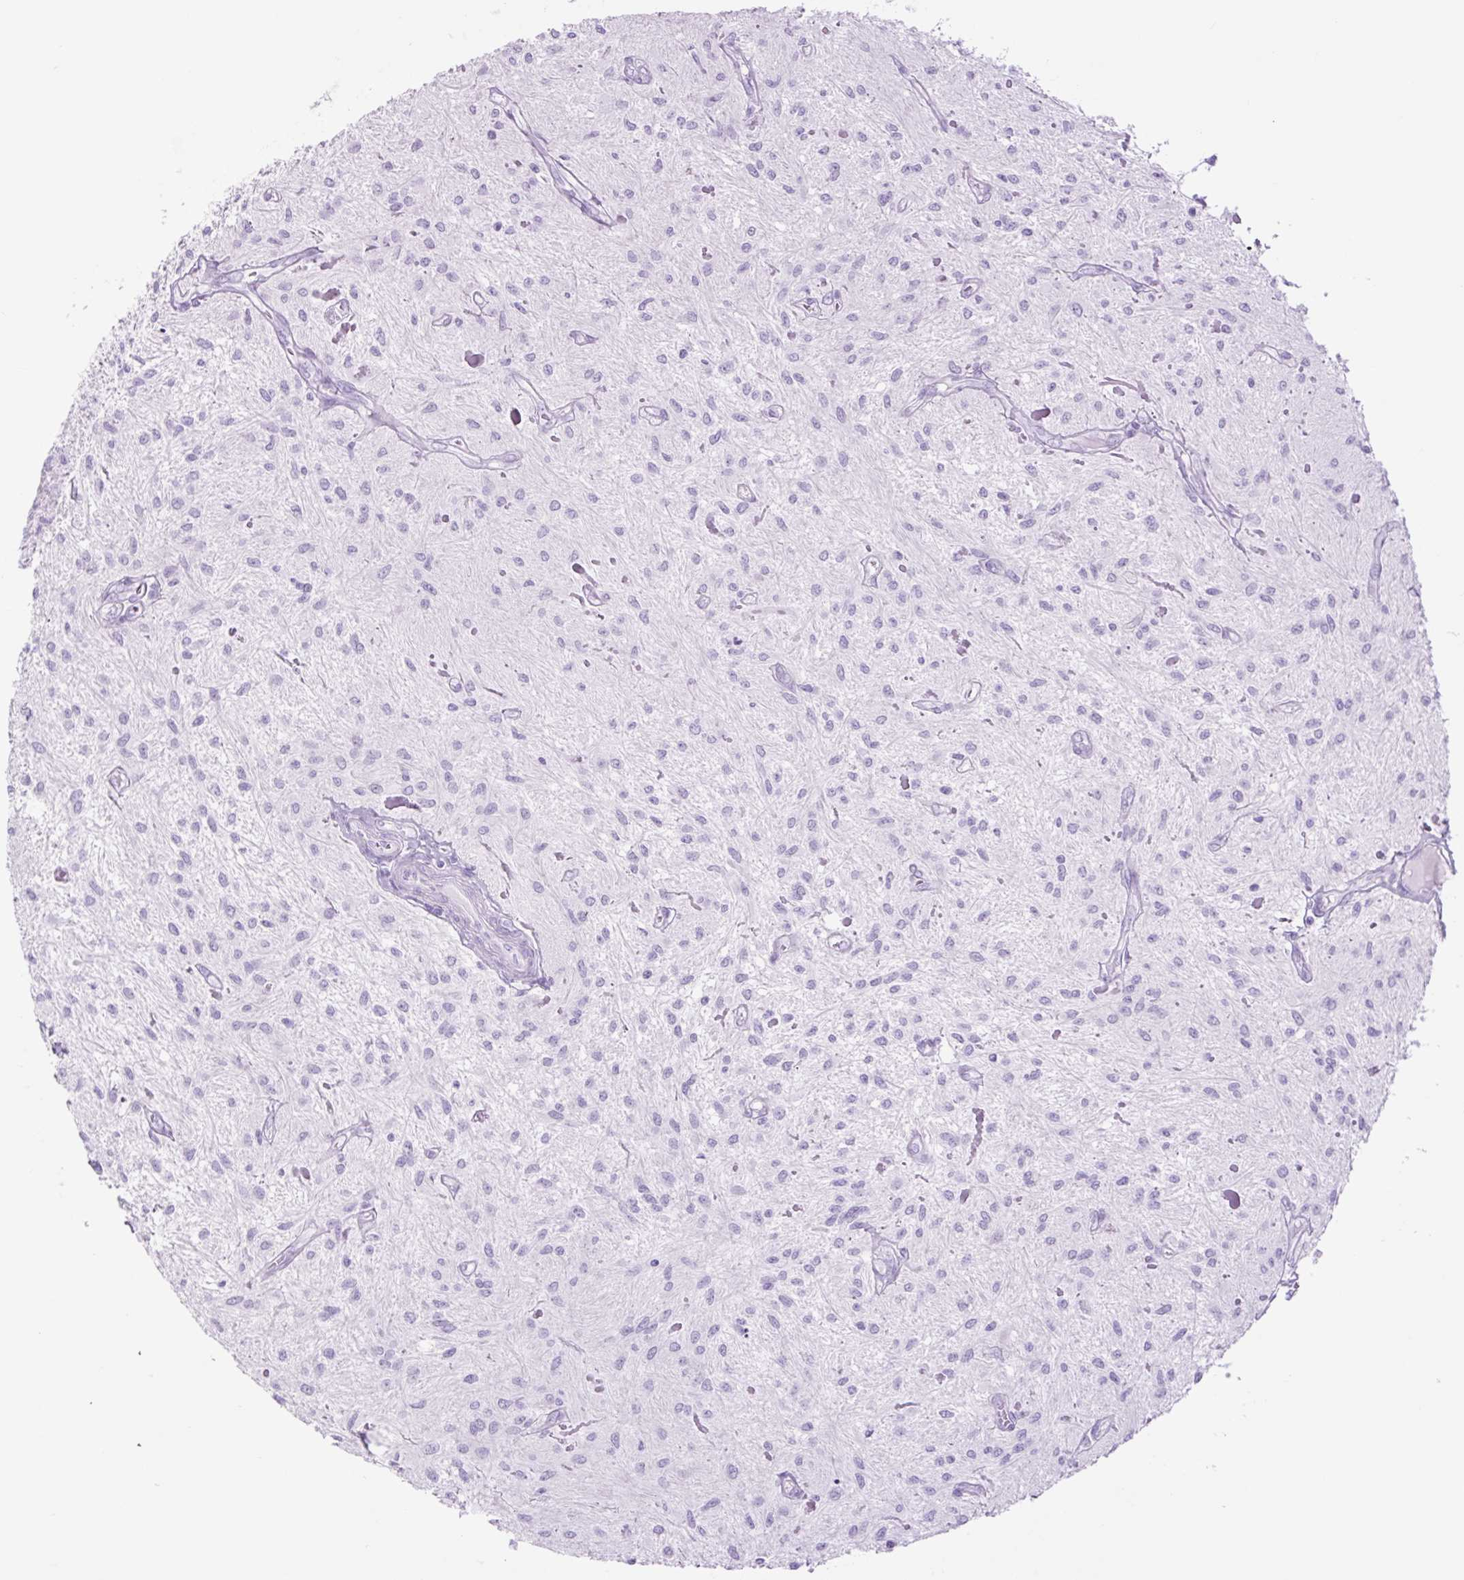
{"staining": {"intensity": "negative", "quantity": "none", "location": "none"}, "tissue": "glioma", "cell_type": "Tumor cells", "image_type": "cancer", "snomed": [{"axis": "morphology", "description": "Glioma, malignant, Low grade"}, {"axis": "topography", "description": "Cerebellum"}], "caption": "This is an IHC micrograph of glioma. There is no expression in tumor cells.", "gene": "TFF2", "patient": {"sex": "female", "age": 14}}